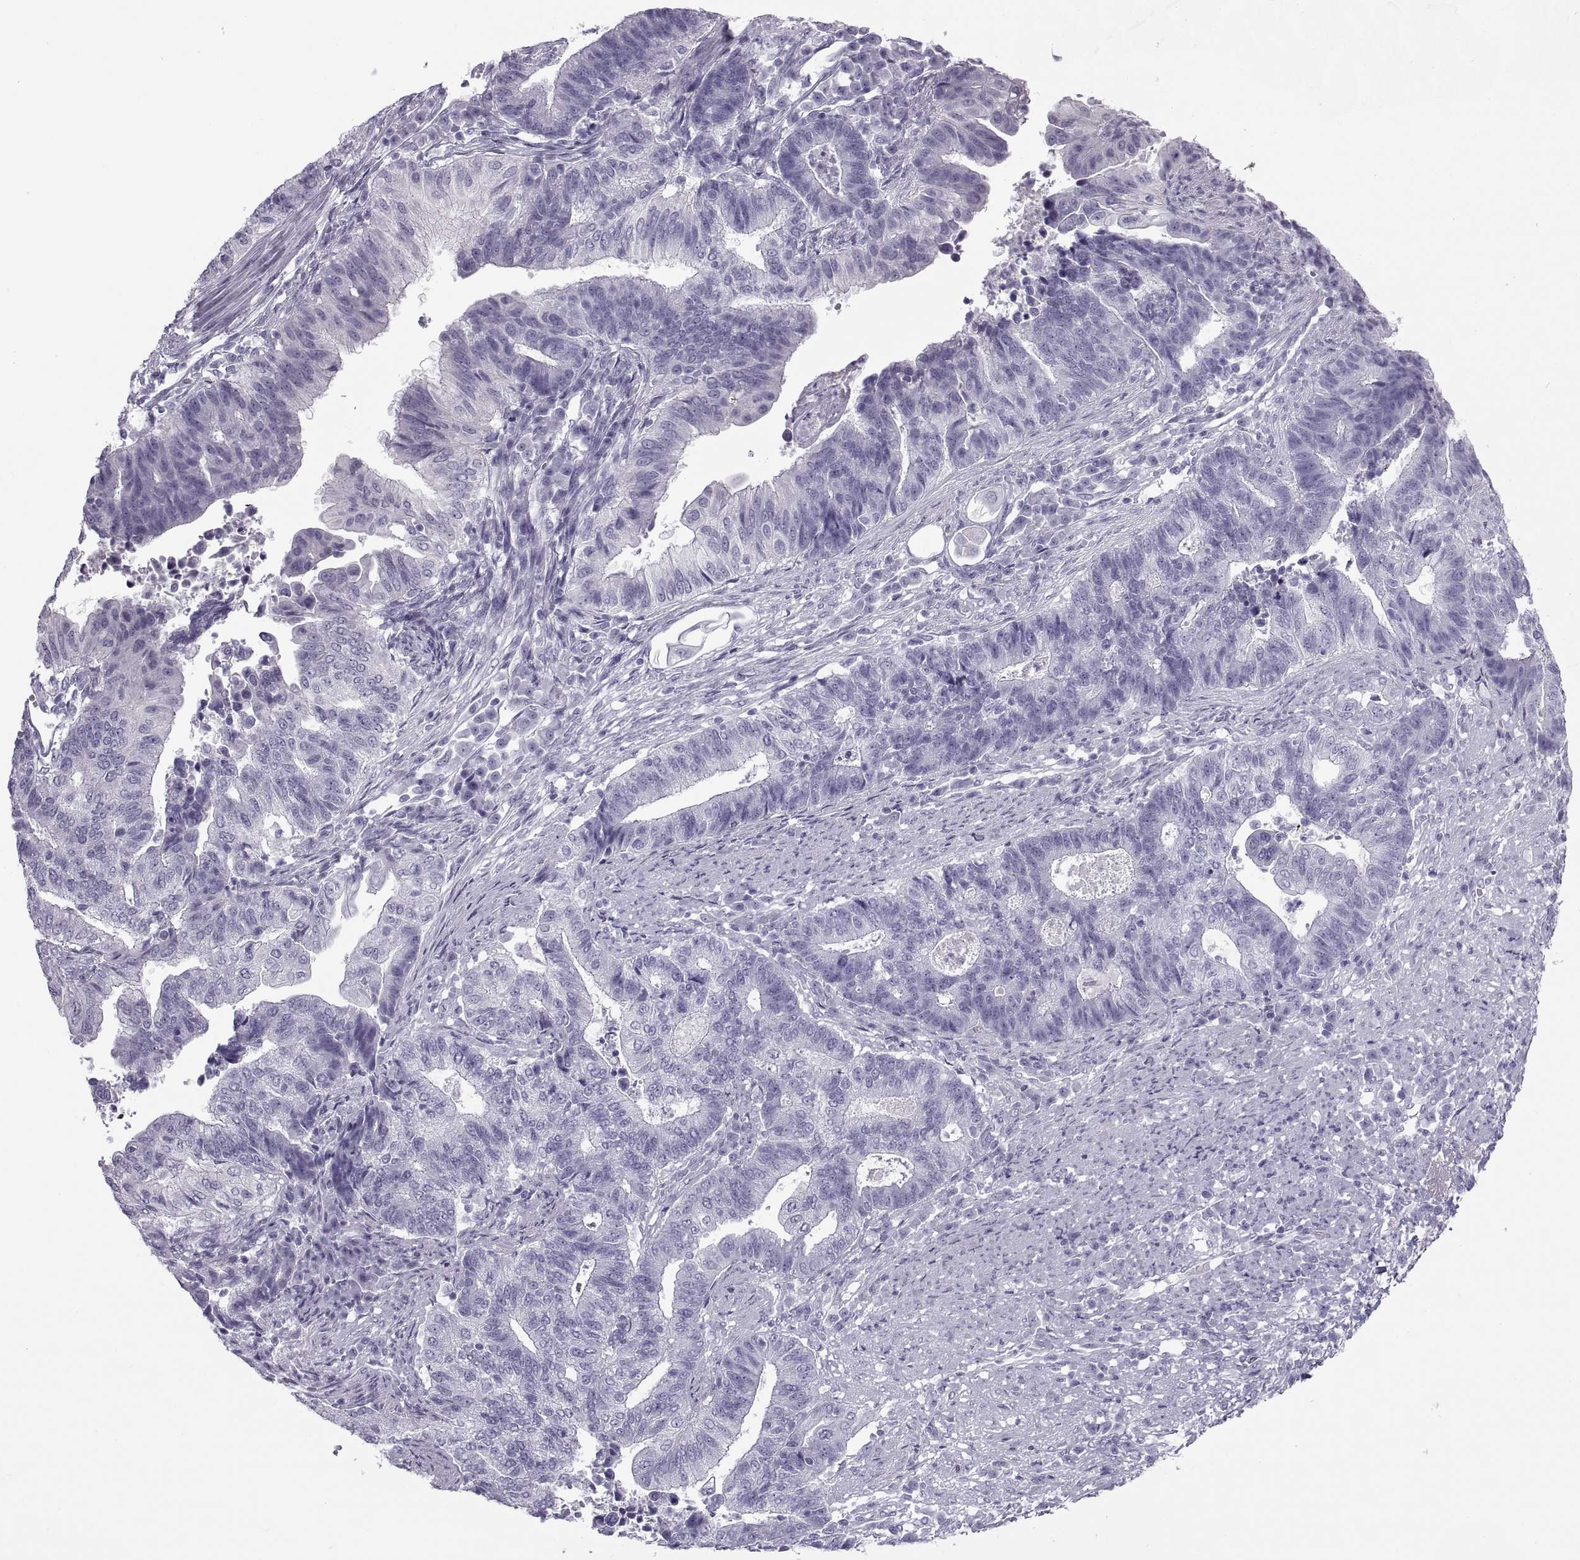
{"staining": {"intensity": "negative", "quantity": "none", "location": "none"}, "tissue": "endometrial cancer", "cell_type": "Tumor cells", "image_type": "cancer", "snomed": [{"axis": "morphology", "description": "Adenocarcinoma, NOS"}, {"axis": "topography", "description": "Uterus"}, {"axis": "topography", "description": "Endometrium"}], "caption": "An IHC image of endometrial cancer is shown. There is no staining in tumor cells of endometrial cancer.", "gene": "RLBP1", "patient": {"sex": "female", "age": 54}}